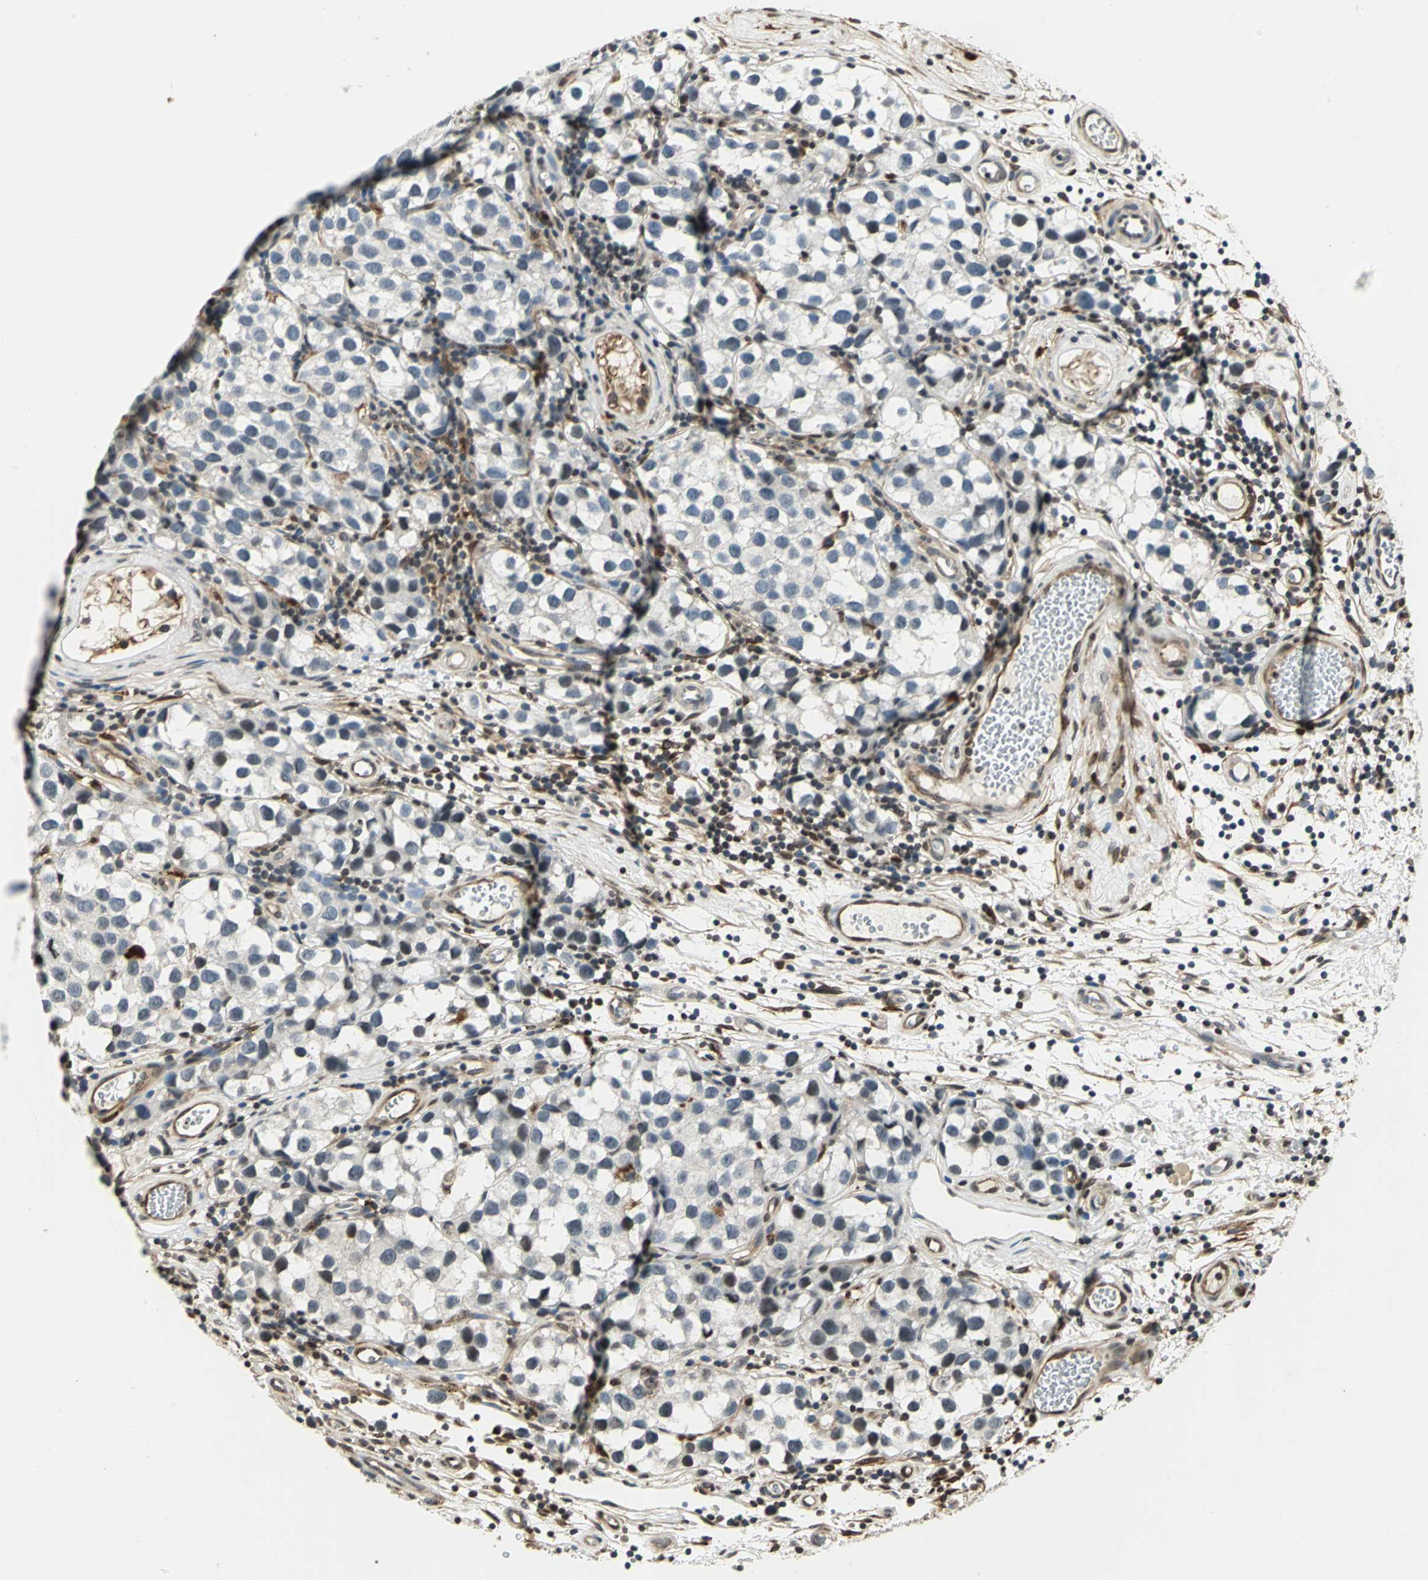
{"staining": {"intensity": "weak", "quantity": "25%-75%", "location": "cytoplasmic/membranous,nuclear"}, "tissue": "testis cancer", "cell_type": "Tumor cells", "image_type": "cancer", "snomed": [{"axis": "morphology", "description": "Seminoma, NOS"}, {"axis": "topography", "description": "Testis"}], "caption": "Immunohistochemical staining of human testis seminoma shows weak cytoplasmic/membranous and nuclear protein expression in about 25%-75% of tumor cells.", "gene": "LGALS3", "patient": {"sex": "male", "age": 39}}